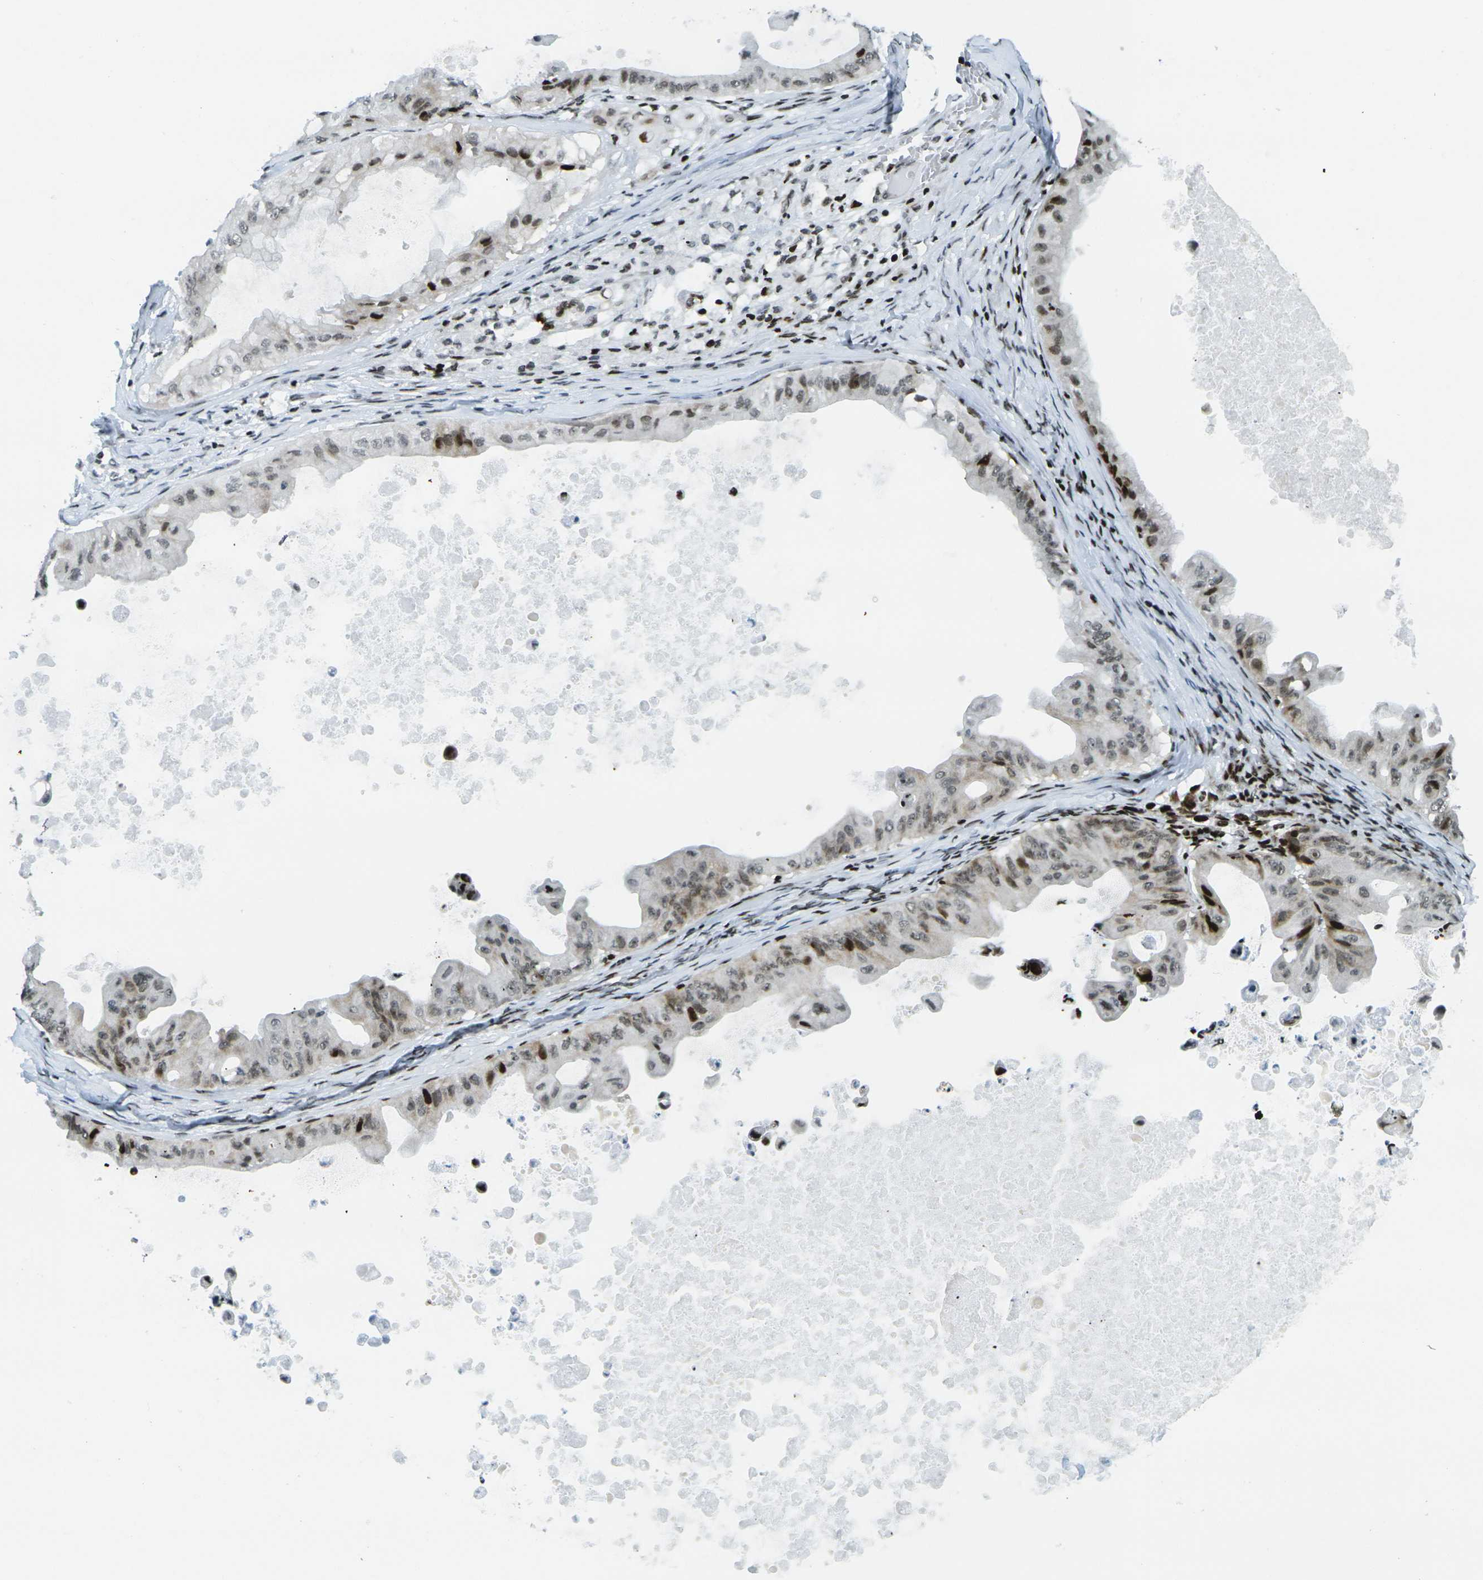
{"staining": {"intensity": "moderate", "quantity": ">75%", "location": "nuclear"}, "tissue": "ovarian cancer", "cell_type": "Tumor cells", "image_type": "cancer", "snomed": [{"axis": "morphology", "description": "Cystadenocarcinoma, mucinous, NOS"}, {"axis": "topography", "description": "Ovary"}], "caption": "Protein expression analysis of ovarian cancer displays moderate nuclear positivity in about >75% of tumor cells. The protein is shown in brown color, while the nuclei are stained blue.", "gene": "H3-3A", "patient": {"sex": "female", "age": 37}}